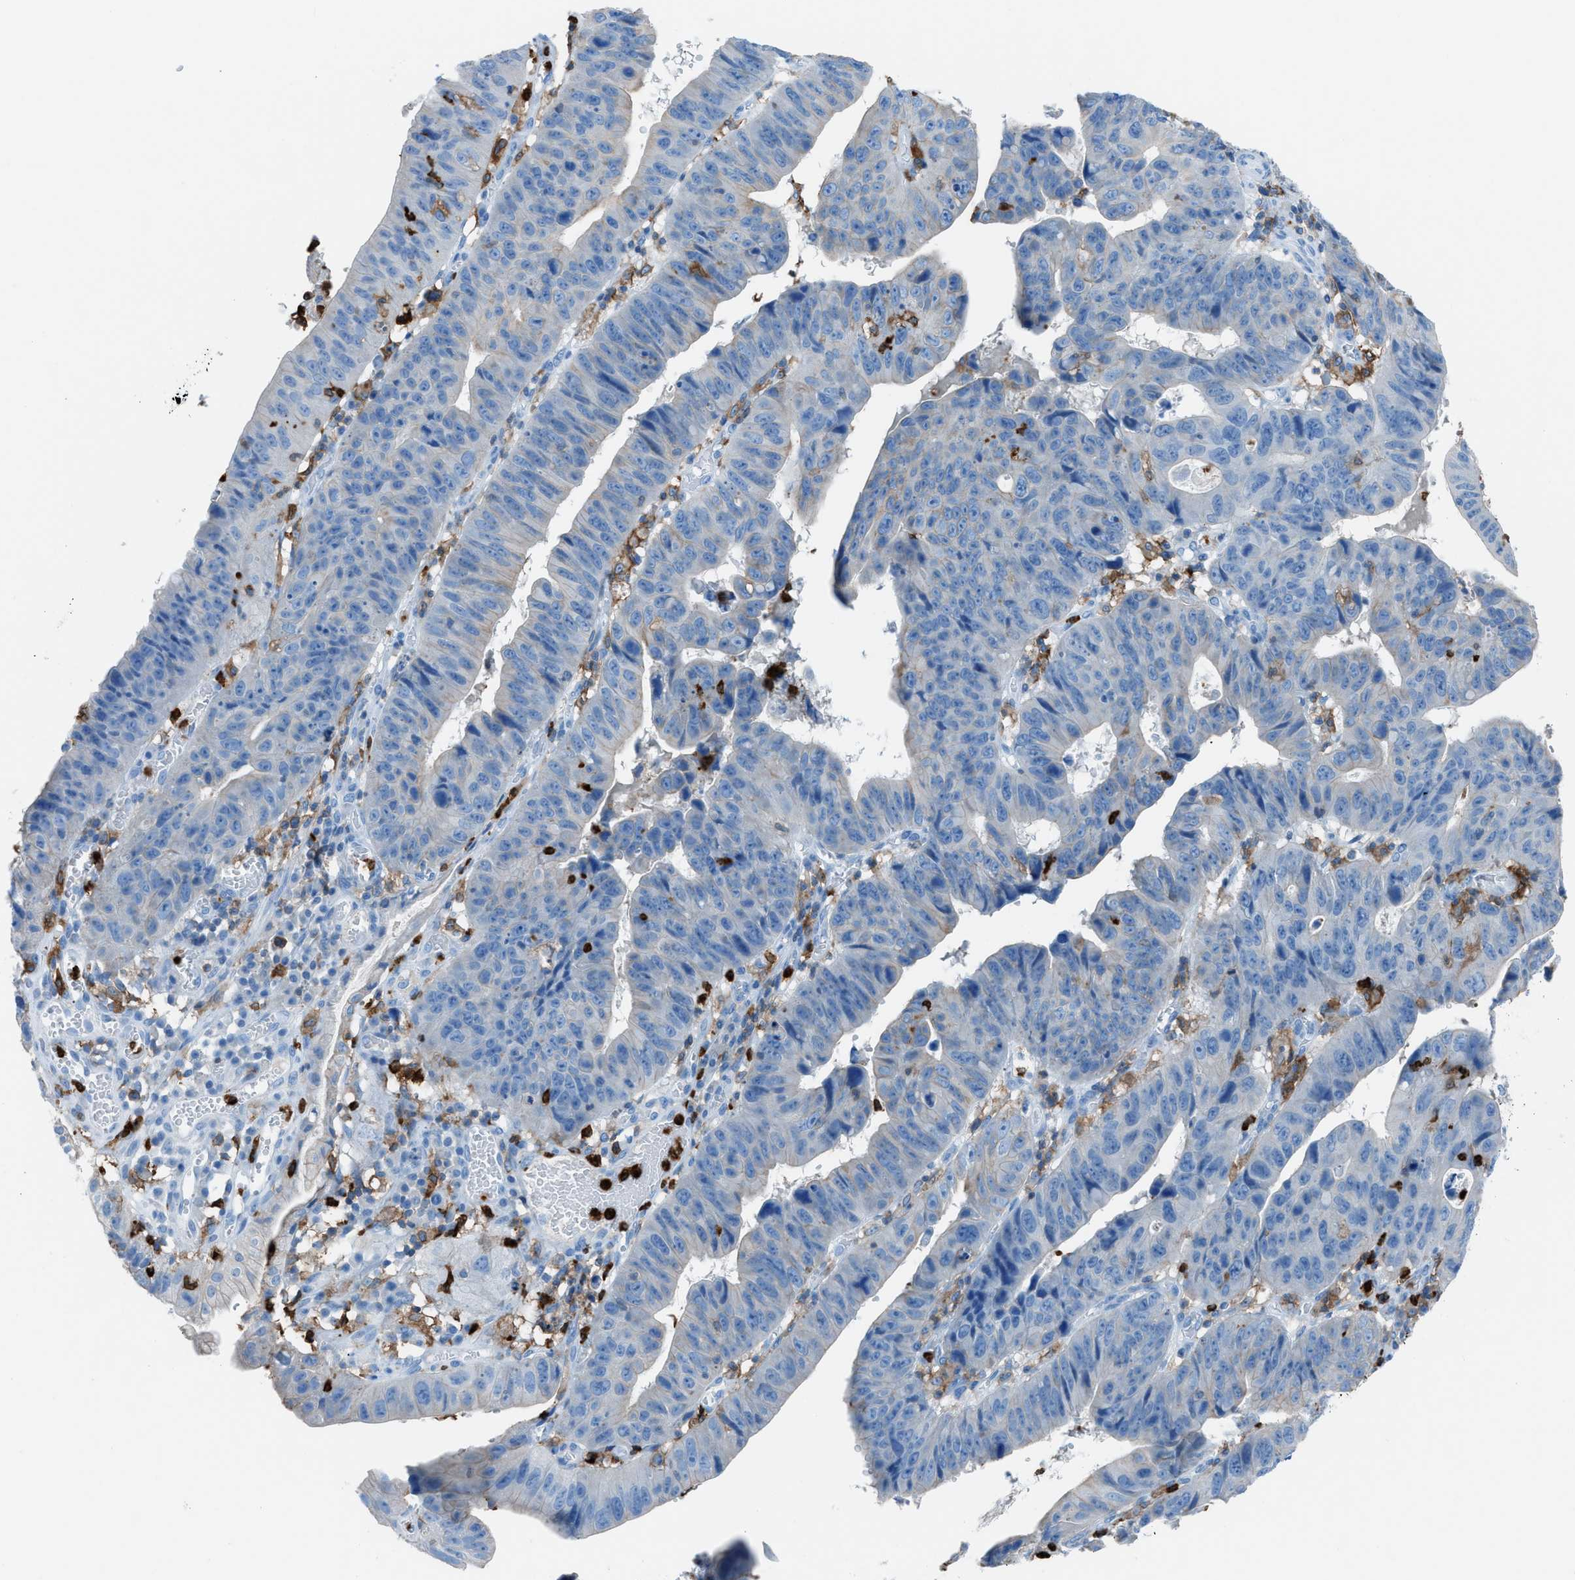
{"staining": {"intensity": "negative", "quantity": "none", "location": "none"}, "tissue": "stomach cancer", "cell_type": "Tumor cells", "image_type": "cancer", "snomed": [{"axis": "morphology", "description": "Adenocarcinoma, NOS"}, {"axis": "topography", "description": "Stomach"}], "caption": "This is an immunohistochemistry (IHC) histopathology image of human stomach cancer (adenocarcinoma). There is no positivity in tumor cells.", "gene": "ITGB2", "patient": {"sex": "male", "age": 59}}